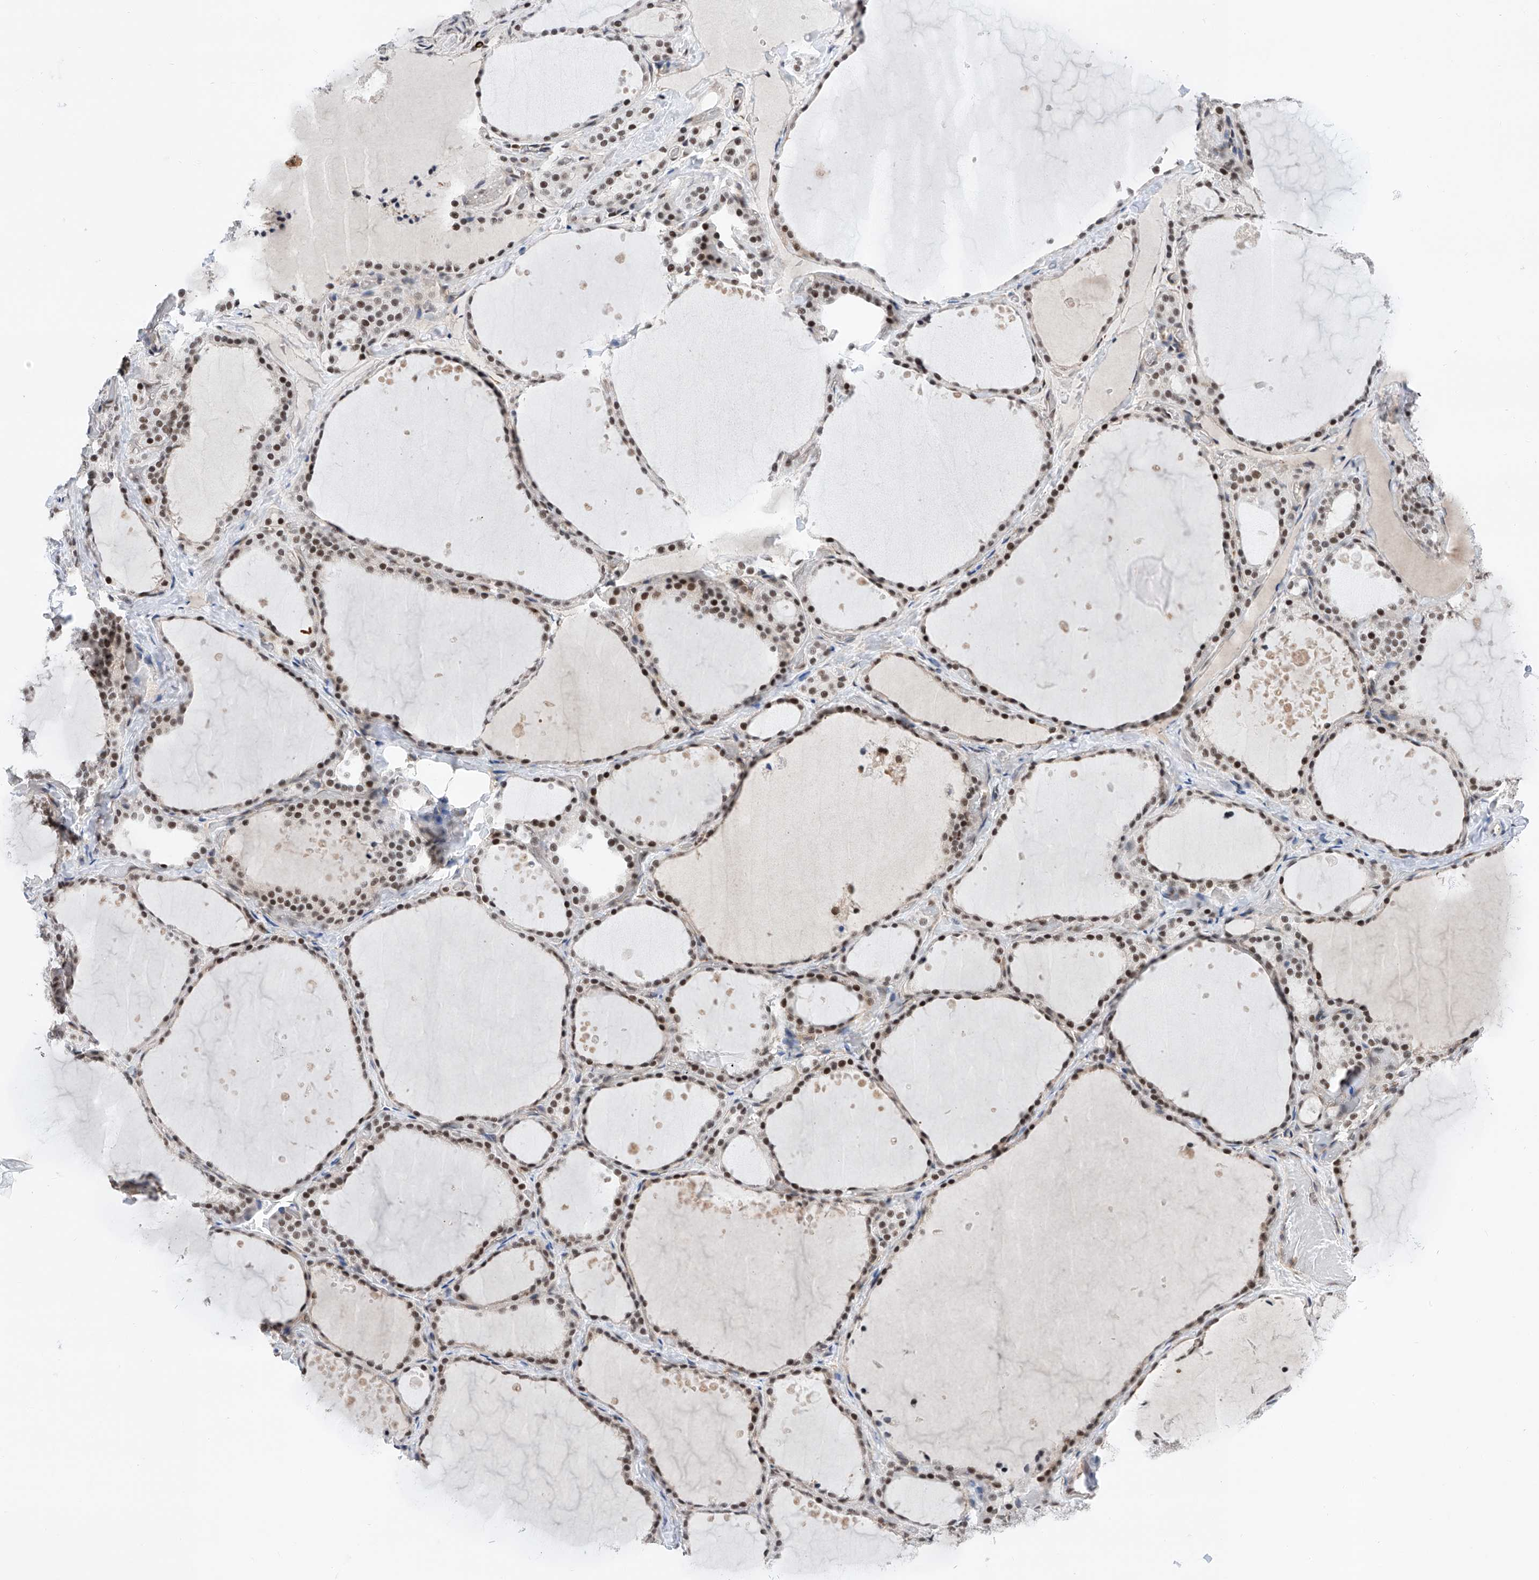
{"staining": {"intensity": "moderate", "quantity": ">75%", "location": "nuclear"}, "tissue": "thyroid gland", "cell_type": "Glandular cells", "image_type": "normal", "snomed": [{"axis": "morphology", "description": "Normal tissue, NOS"}, {"axis": "topography", "description": "Thyroid gland"}], "caption": "The image shows staining of unremarkable thyroid gland, revealing moderate nuclear protein staining (brown color) within glandular cells.", "gene": "SNRNP200", "patient": {"sex": "female", "age": 44}}